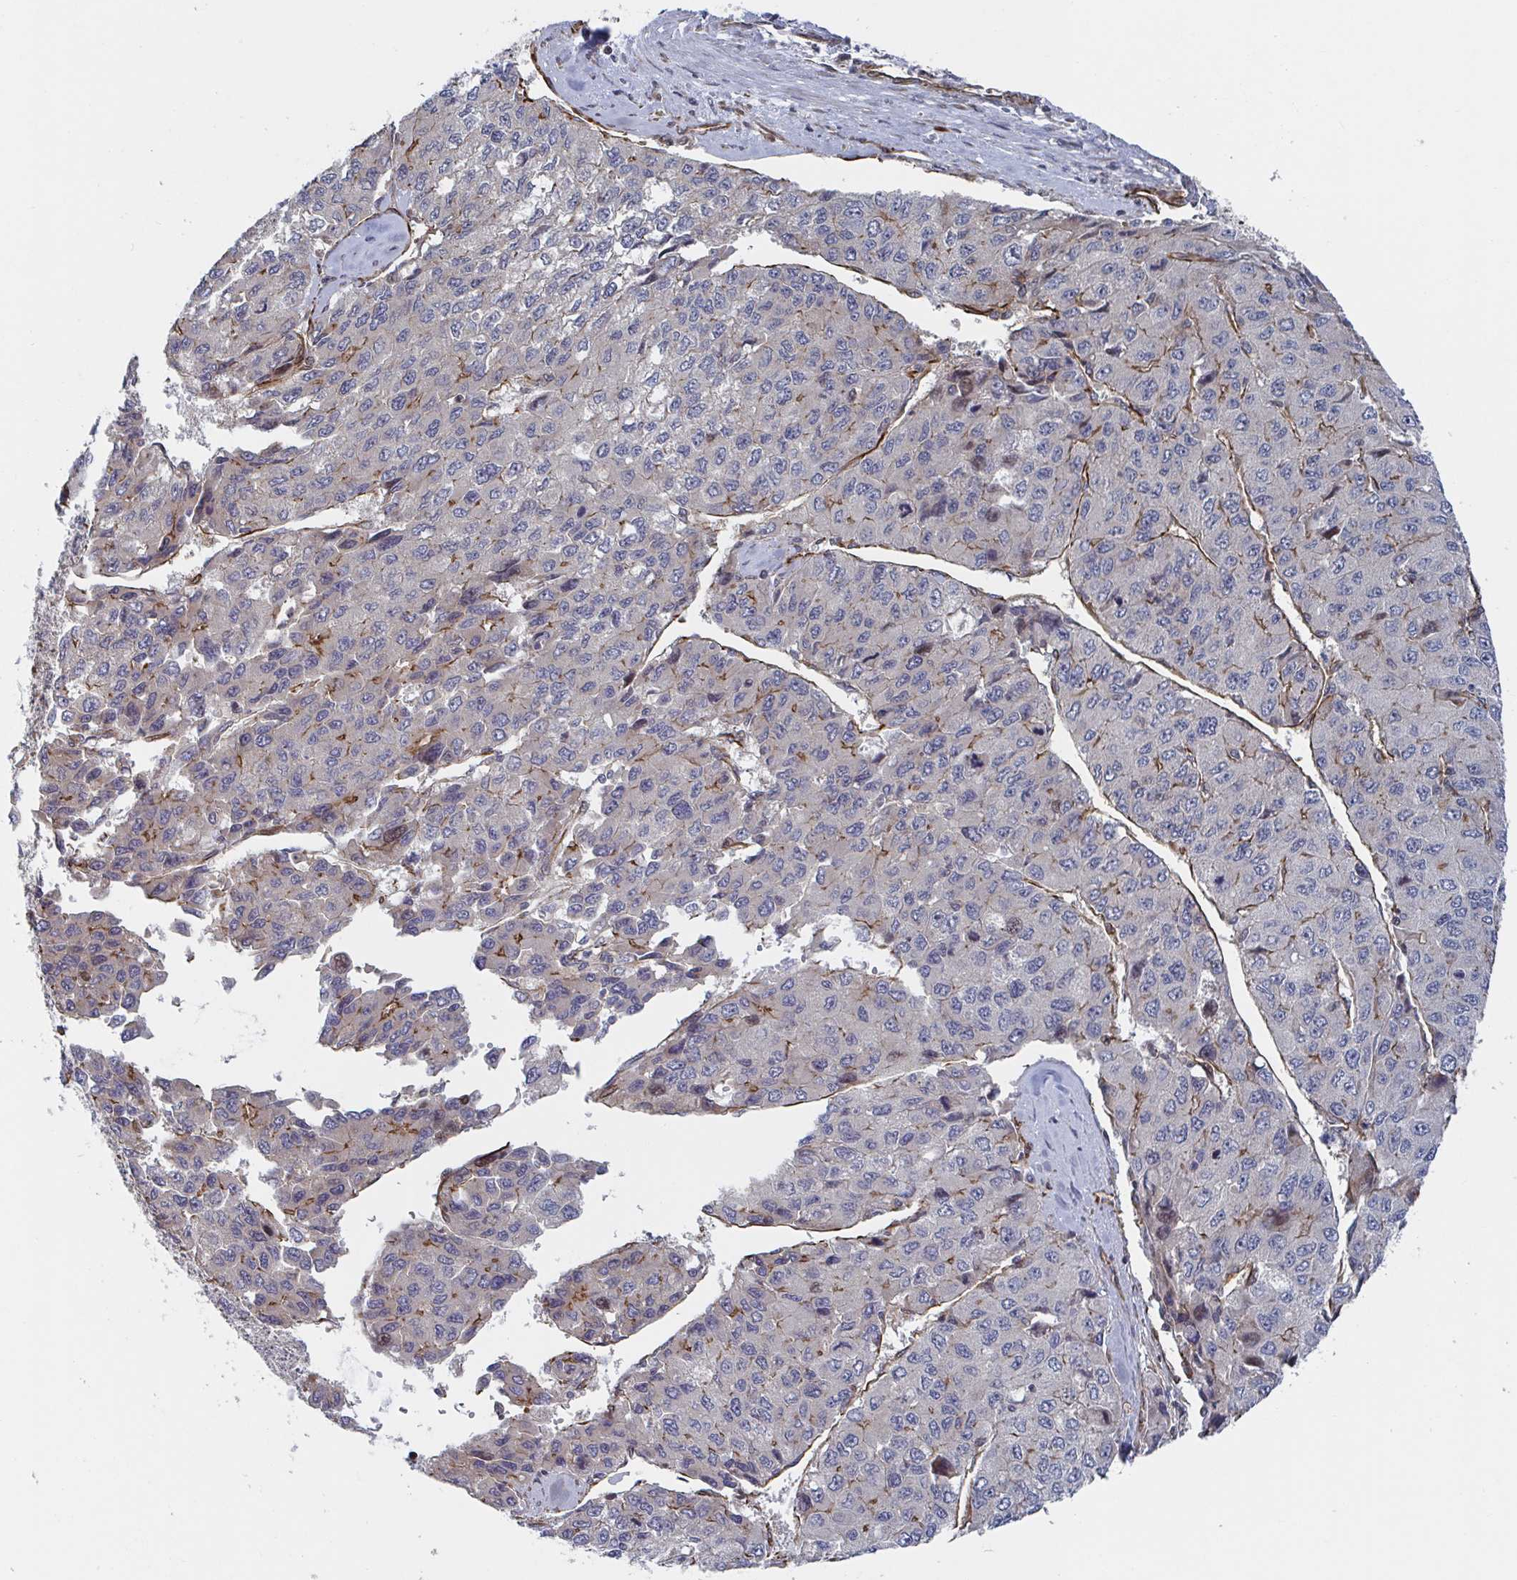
{"staining": {"intensity": "negative", "quantity": "none", "location": "none"}, "tissue": "liver cancer", "cell_type": "Tumor cells", "image_type": "cancer", "snomed": [{"axis": "morphology", "description": "Carcinoma, Hepatocellular, NOS"}, {"axis": "topography", "description": "Liver"}], "caption": "A high-resolution micrograph shows IHC staining of liver cancer, which displays no significant staining in tumor cells.", "gene": "DVL3", "patient": {"sex": "female", "age": 66}}